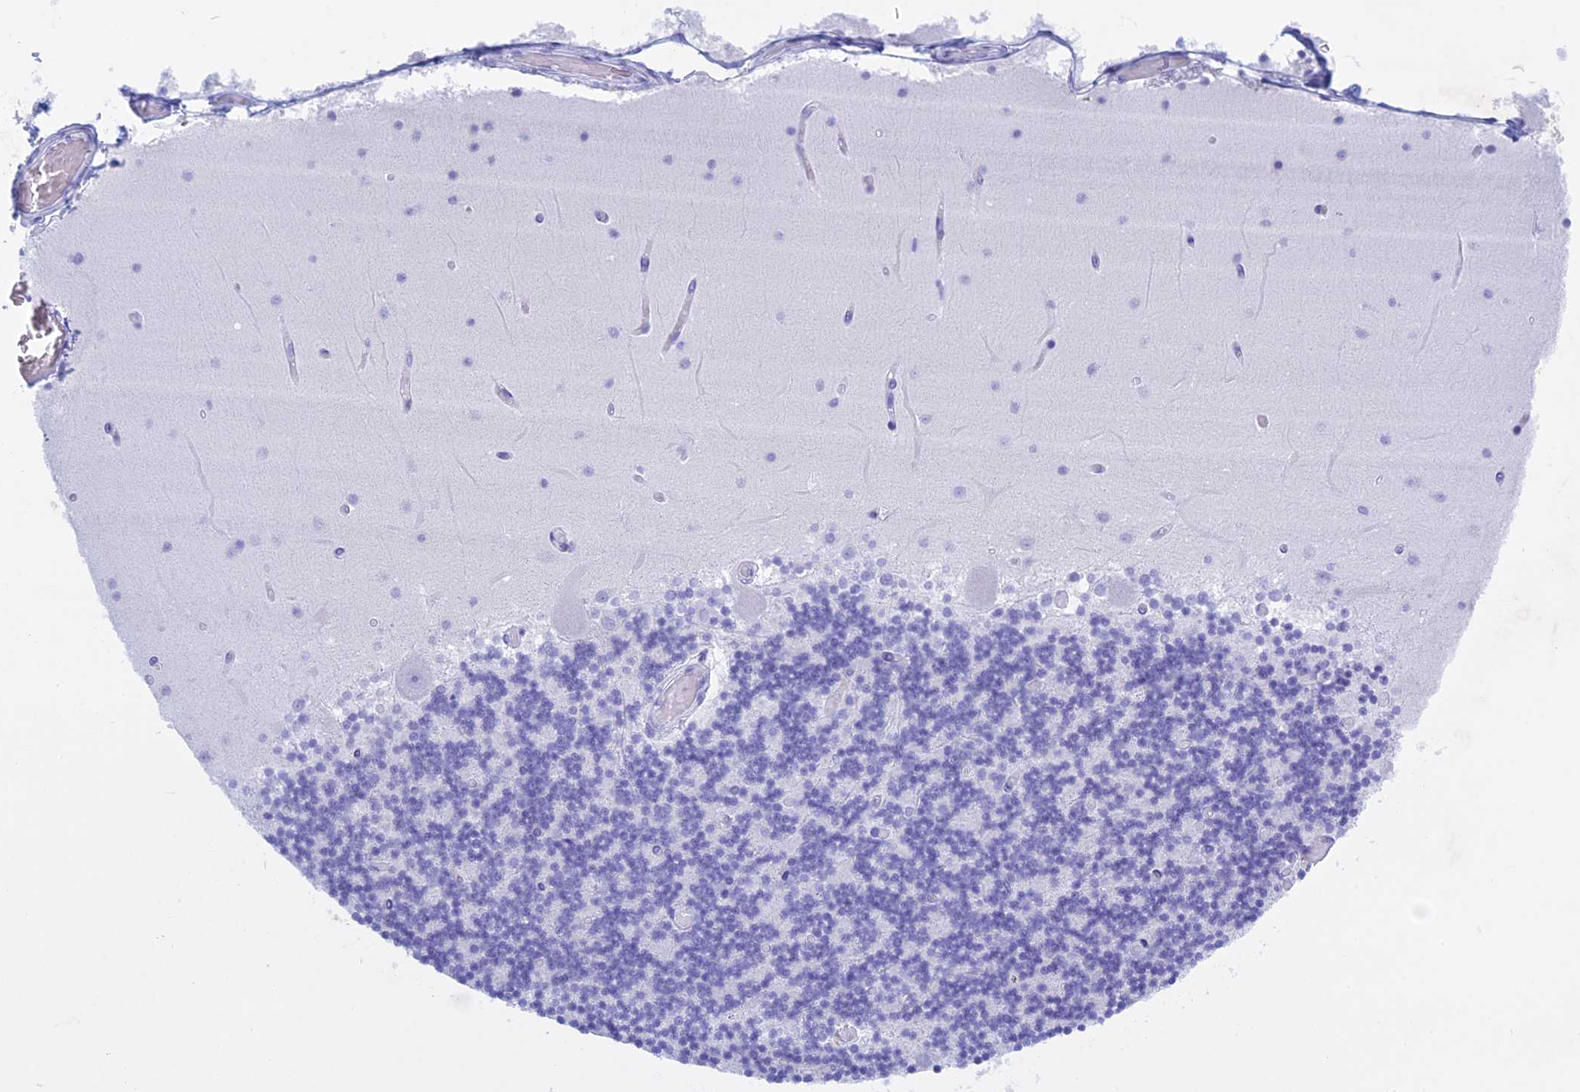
{"staining": {"intensity": "negative", "quantity": "none", "location": "none"}, "tissue": "cerebellum", "cell_type": "Cells in granular layer", "image_type": "normal", "snomed": [{"axis": "morphology", "description": "Normal tissue, NOS"}, {"axis": "topography", "description": "Cerebellum"}], "caption": "High magnification brightfield microscopy of benign cerebellum stained with DAB (3,3'-diaminobenzidine) (brown) and counterstained with hematoxylin (blue): cells in granular layer show no significant staining. Brightfield microscopy of immunohistochemistry (IHC) stained with DAB (brown) and hematoxylin (blue), captured at high magnification.", "gene": "KCTD21", "patient": {"sex": "female", "age": 28}}